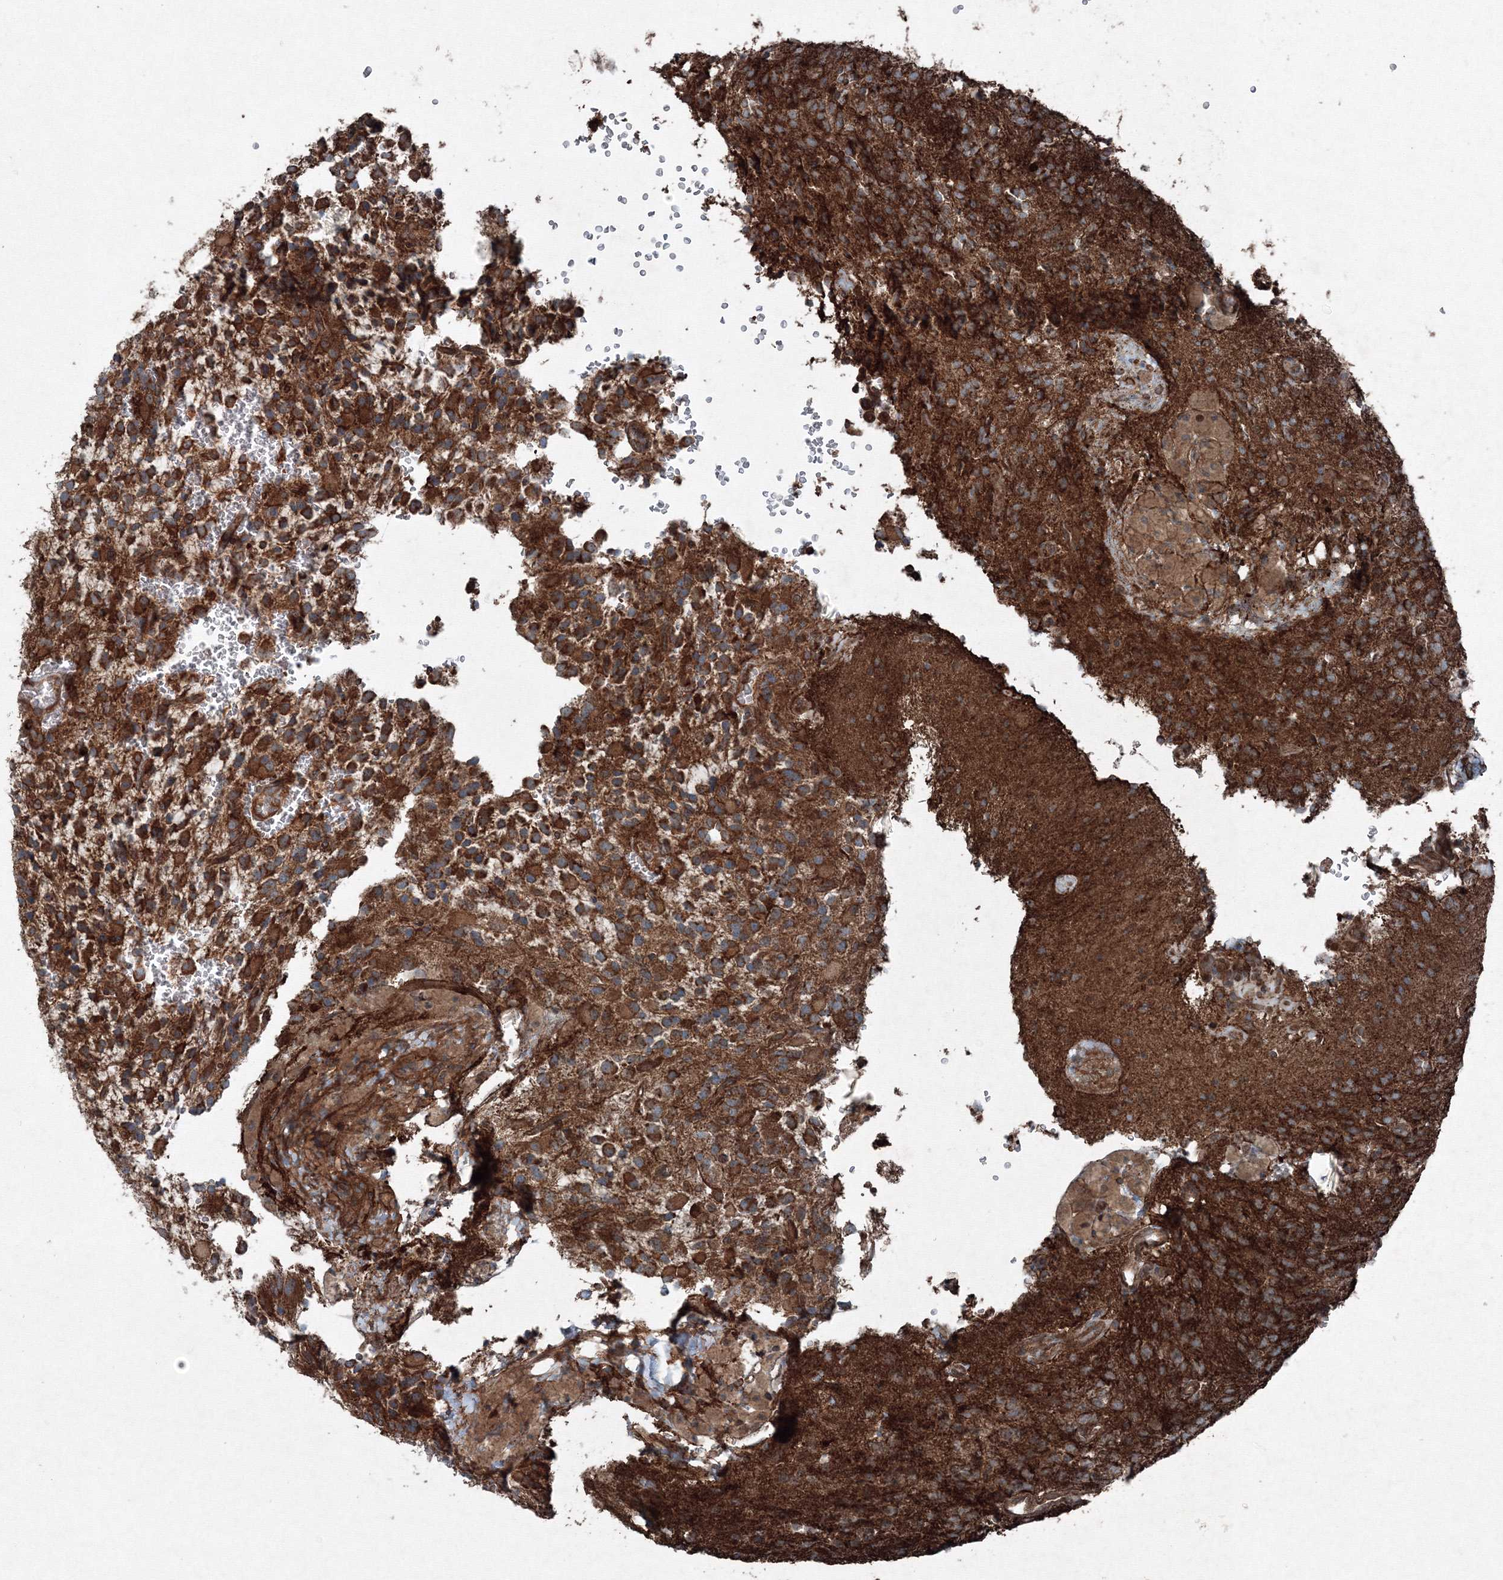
{"staining": {"intensity": "strong", "quantity": ">75%", "location": "cytoplasmic/membranous"}, "tissue": "glioma", "cell_type": "Tumor cells", "image_type": "cancer", "snomed": [{"axis": "morphology", "description": "Glioma, malignant, High grade"}, {"axis": "topography", "description": "Brain"}], "caption": "This histopathology image reveals immunohistochemistry staining of human high-grade glioma (malignant), with high strong cytoplasmic/membranous positivity in about >75% of tumor cells.", "gene": "COPS7B", "patient": {"sex": "male", "age": 34}}